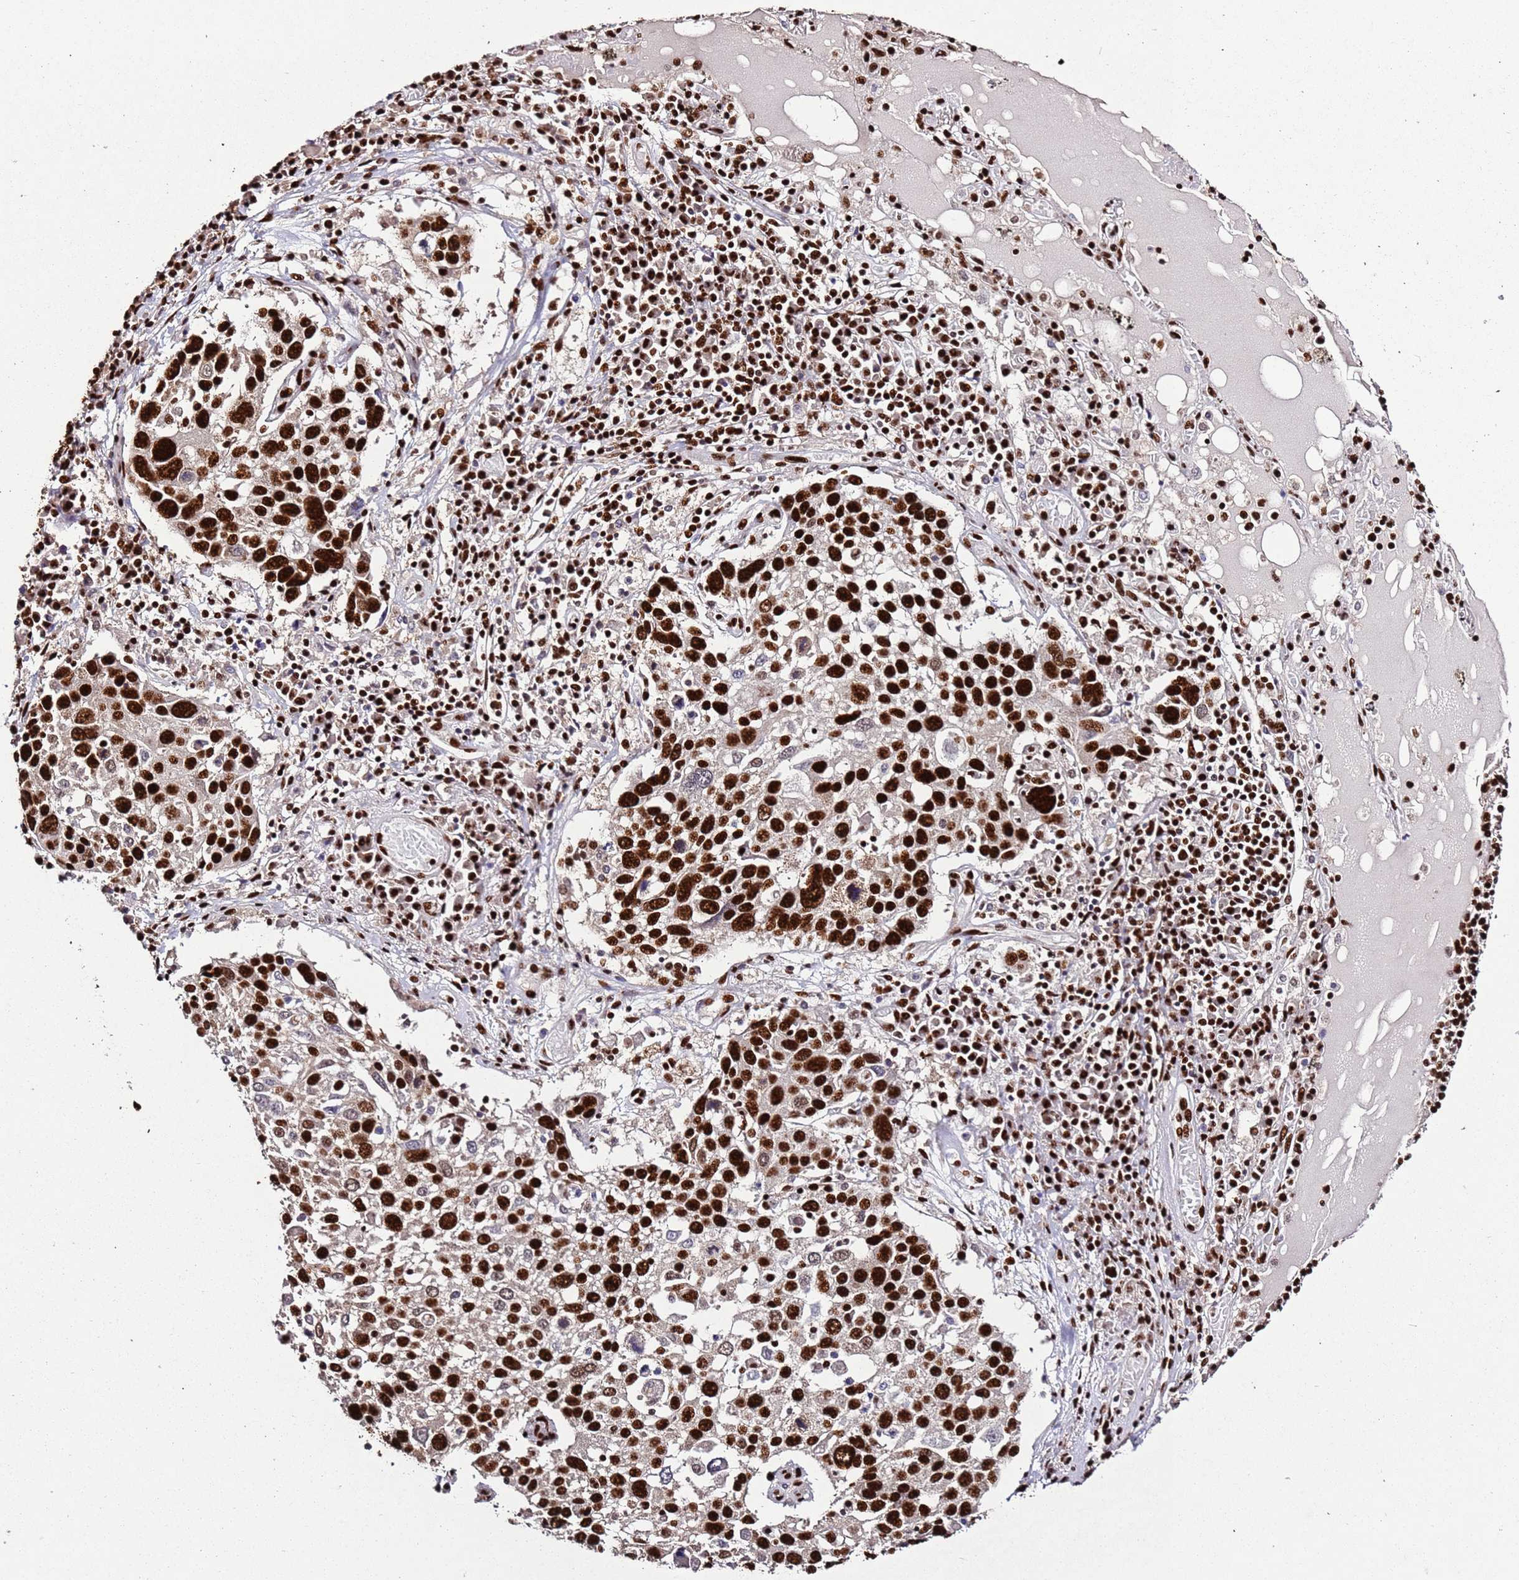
{"staining": {"intensity": "strong", "quantity": ">75%", "location": "nuclear"}, "tissue": "lung cancer", "cell_type": "Tumor cells", "image_type": "cancer", "snomed": [{"axis": "morphology", "description": "Squamous cell carcinoma, NOS"}, {"axis": "topography", "description": "Lung"}], "caption": "Approximately >75% of tumor cells in human lung squamous cell carcinoma show strong nuclear protein expression as visualized by brown immunohistochemical staining.", "gene": "C6orf226", "patient": {"sex": "male", "age": 65}}